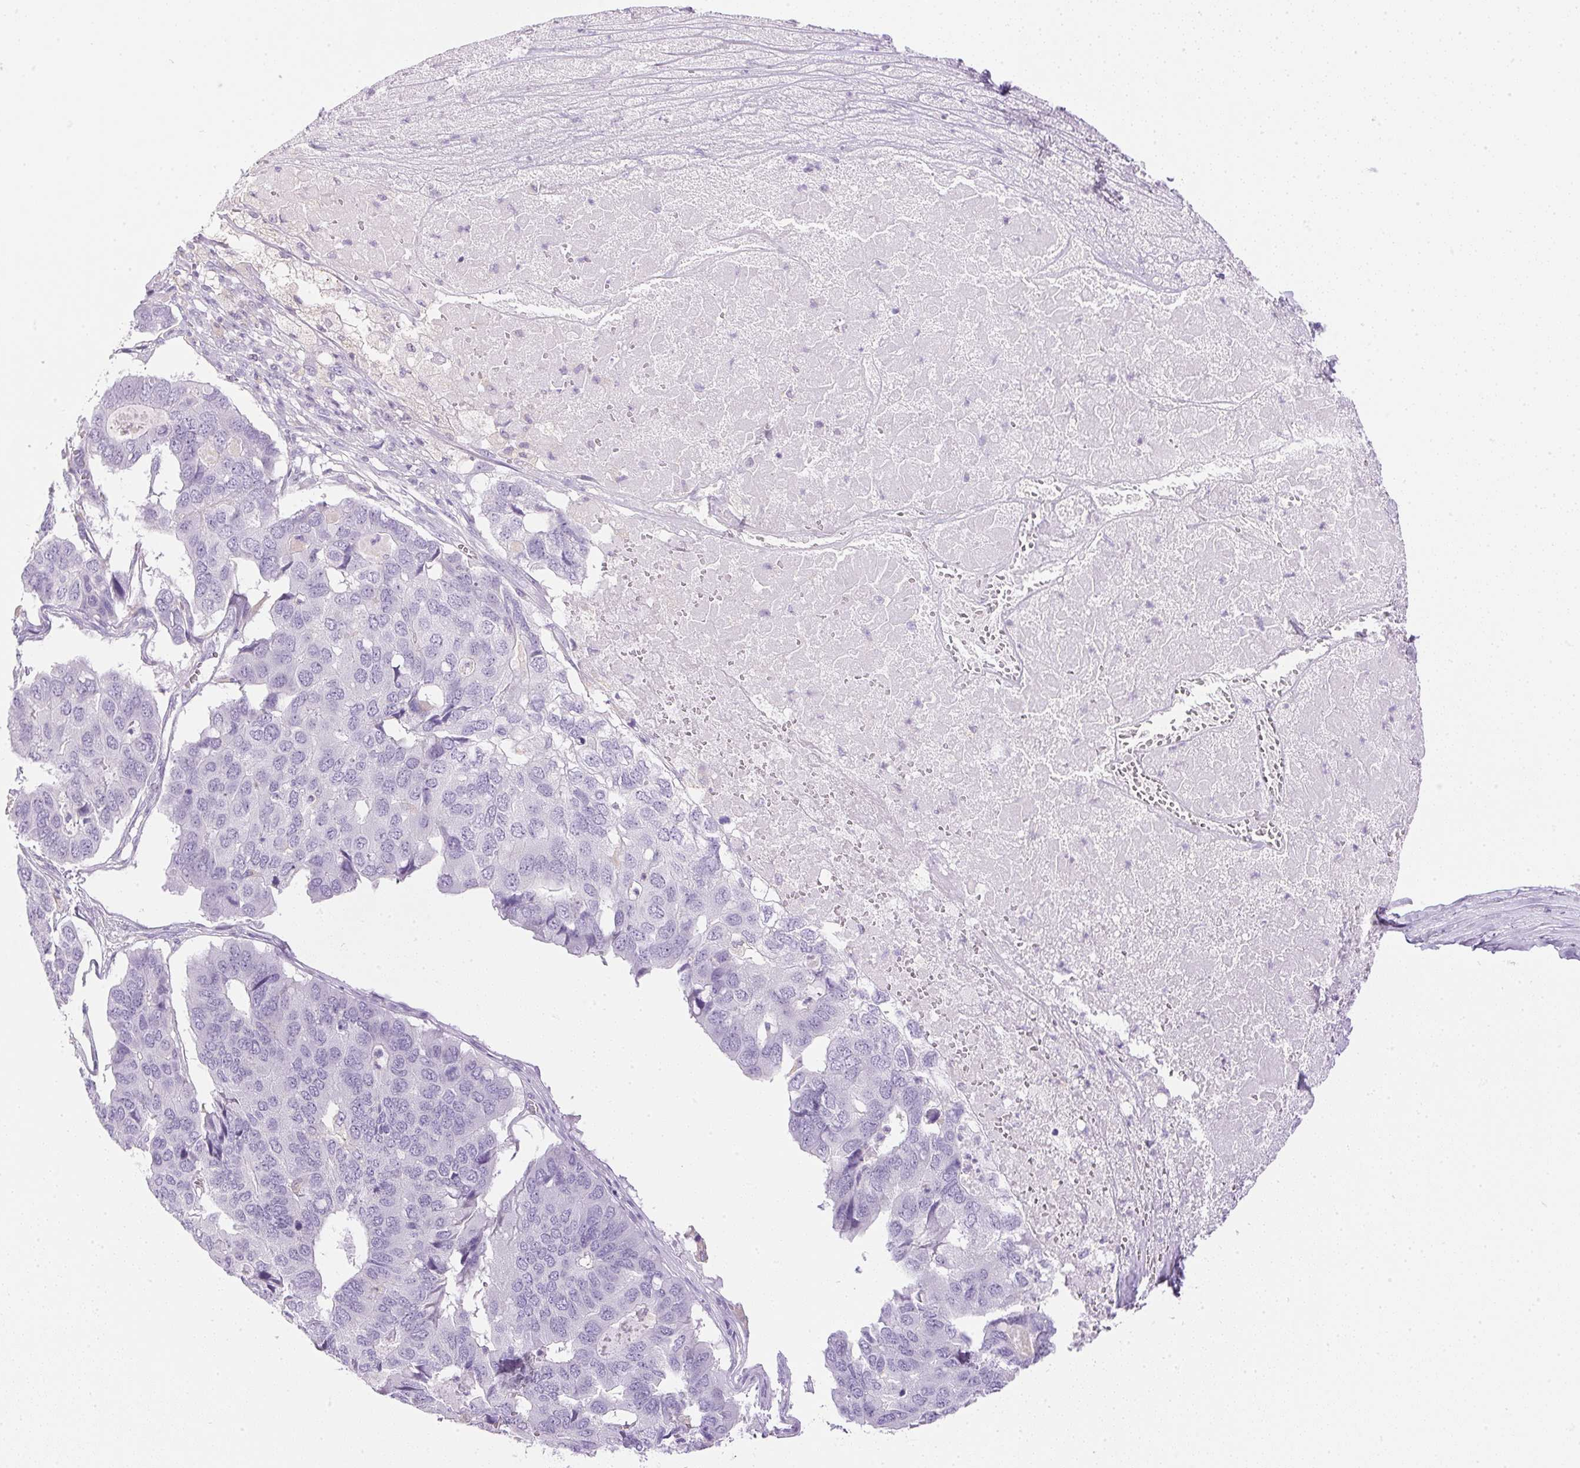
{"staining": {"intensity": "negative", "quantity": "none", "location": "none"}, "tissue": "pancreatic cancer", "cell_type": "Tumor cells", "image_type": "cancer", "snomed": [{"axis": "morphology", "description": "Adenocarcinoma, NOS"}, {"axis": "topography", "description": "Pancreas"}], "caption": "An IHC micrograph of pancreatic cancer is shown. There is no staining in tumor cells of pancreatic cancer.", "gene": "ATP6V1G3", "patient": {"sex": "male", "age": 50}}